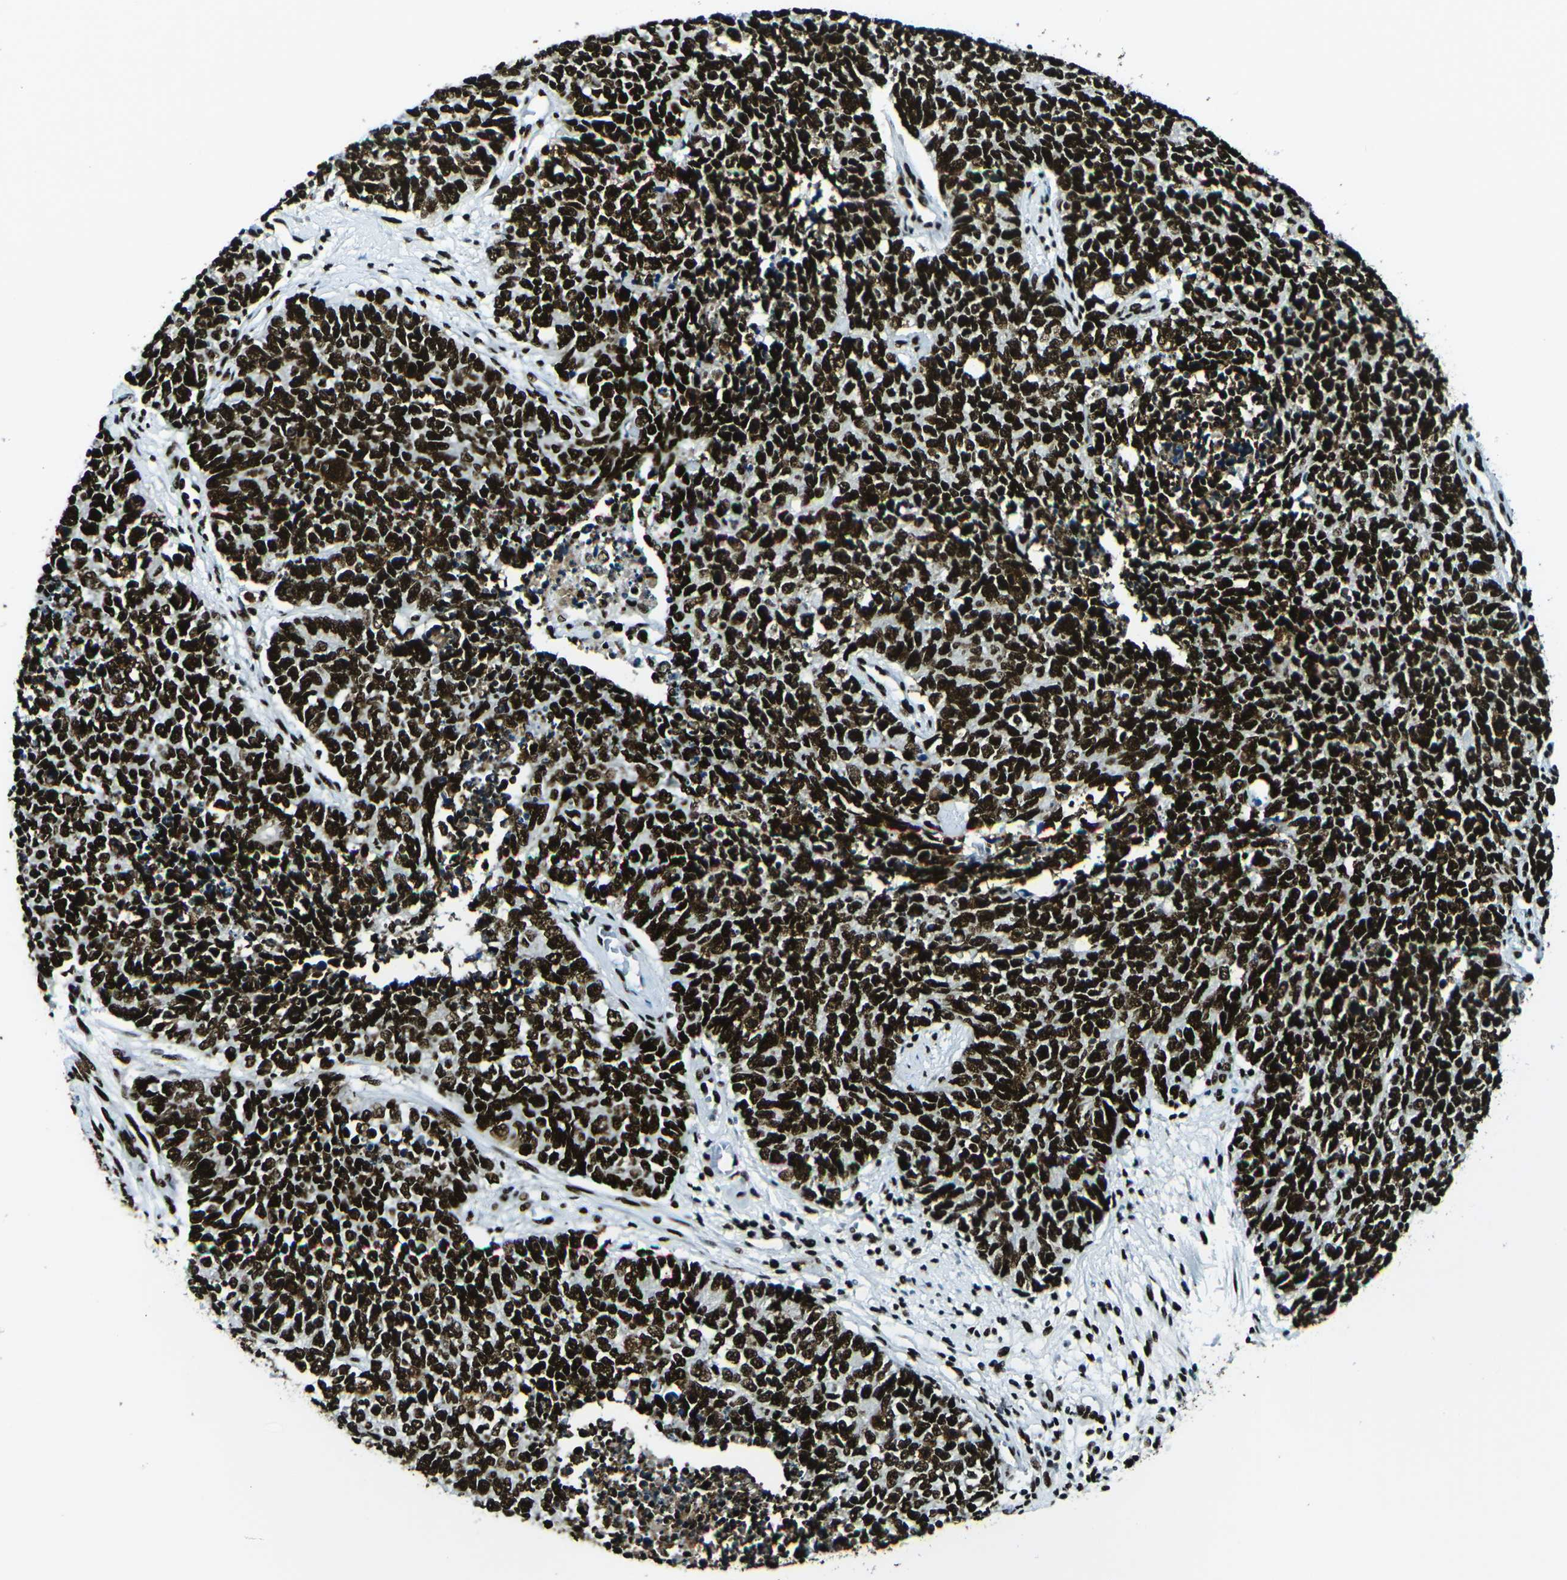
{"staining": {"intensity": "strong", "quantity": ">75%", "location": "nuclear"}, "tissue": "cervical cancer", "cell_type": "Tumor cells", "image_type": "cancer", "snomed": [{"axis": "morphology", "description": "Squamous cell carcinoma, NOS"}, {"axis": "topography", "description": "Cervix"}], "caption": "Brown immunohistochemical staining in human cervical cancer exhibits strong nuclear positivity in about >75% of tumor cells.", "gene": "HNRNPL", "patient": {"sex": "female", "age": 63}}